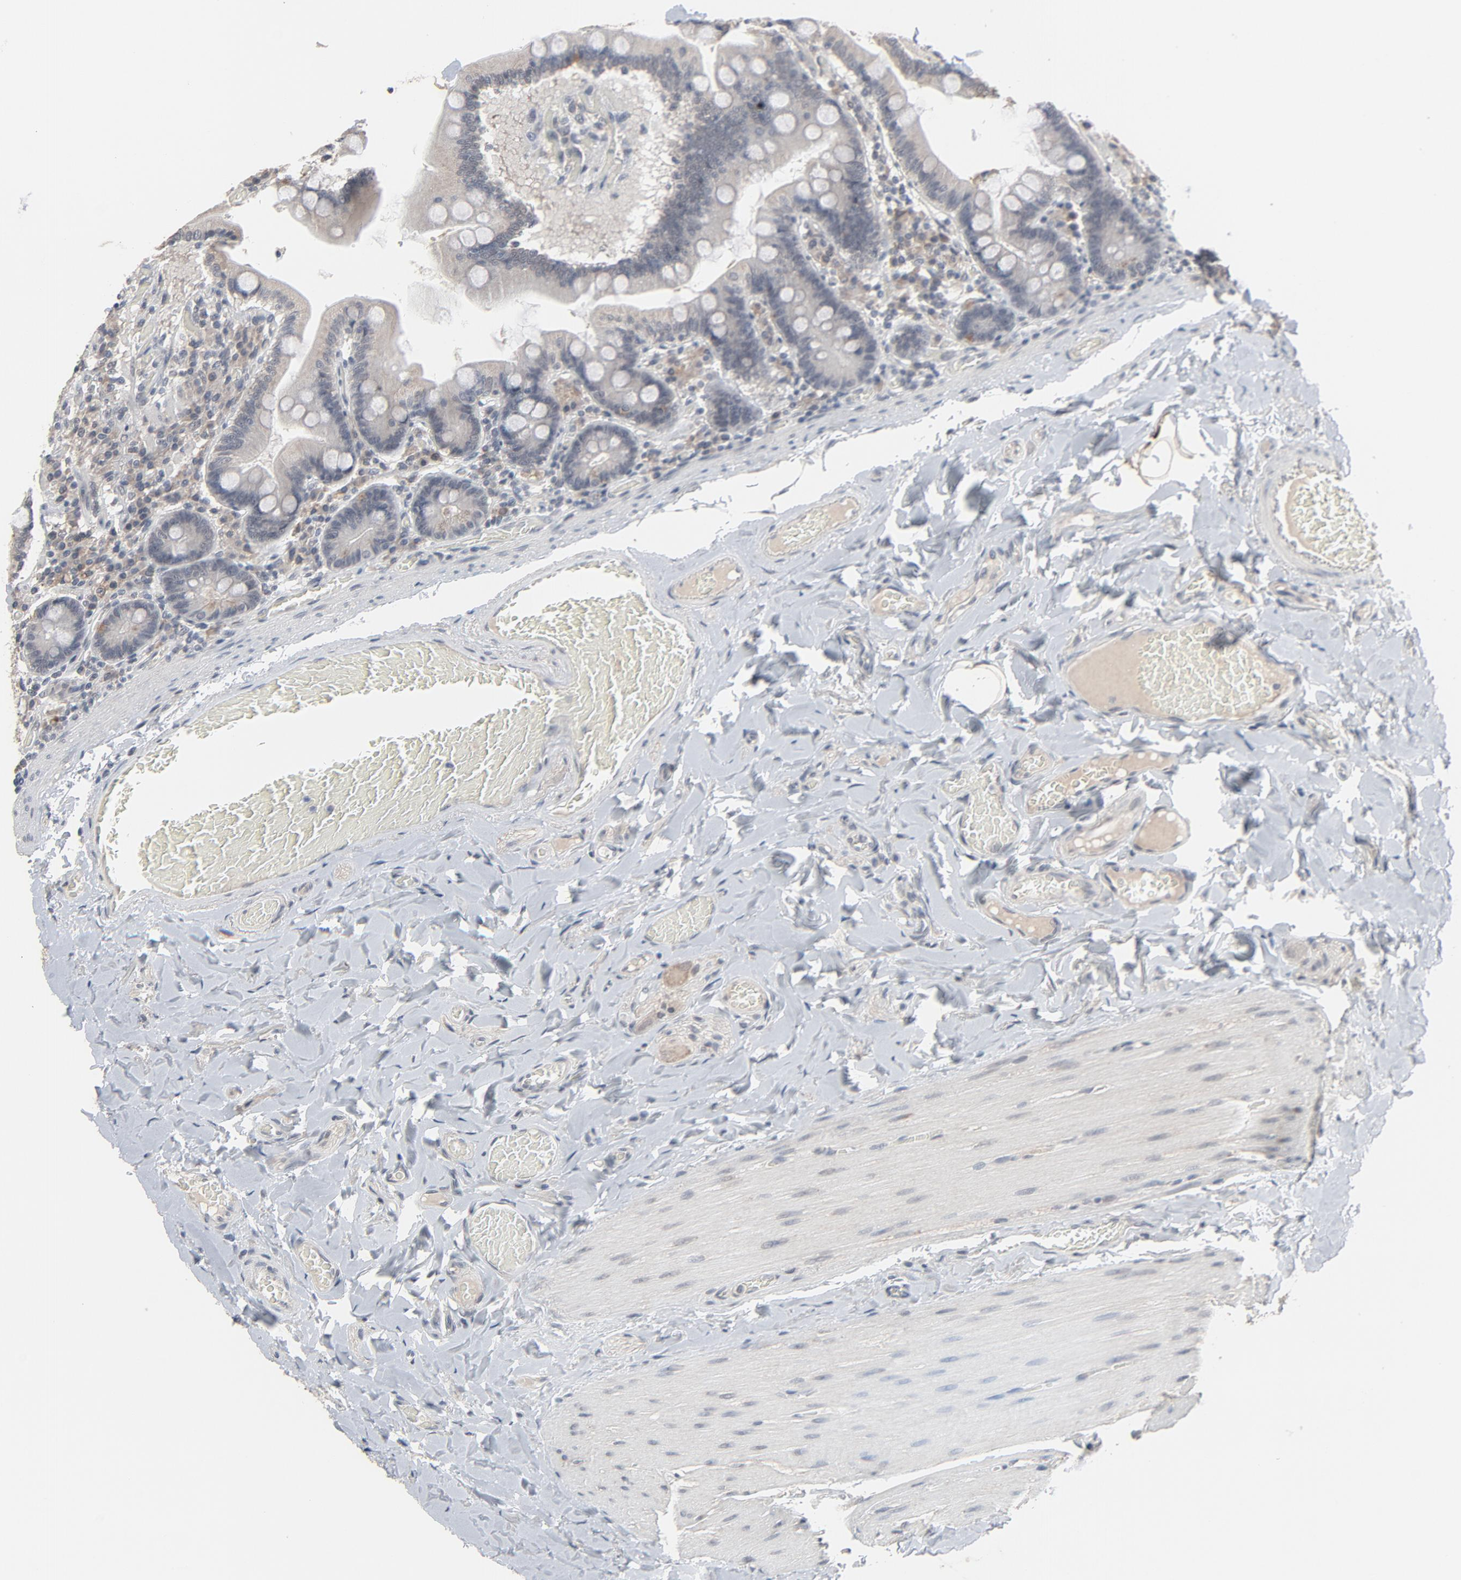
{"staining": {"intensity": "moderate", "quantity": "<25%", "location": "cytoplasmic/membranous"}, "tissue": "duodenum", "cell_type": "Glandular cells", "image_type": "normal", "snomed": [{"axis": "morphology", "description": "Normal tissue, NOS"}, {"axis": "topography", "description": "Duodenum"}], "caption": "Immunohistochemical staining of benign human duodenum shows moderate cytoplasmic/membranous protein staining in about <25% of glandular cells. Nuclei are stained in blue.", "gene": "MT3", "patient": {"sex": "male", "age": 66}}